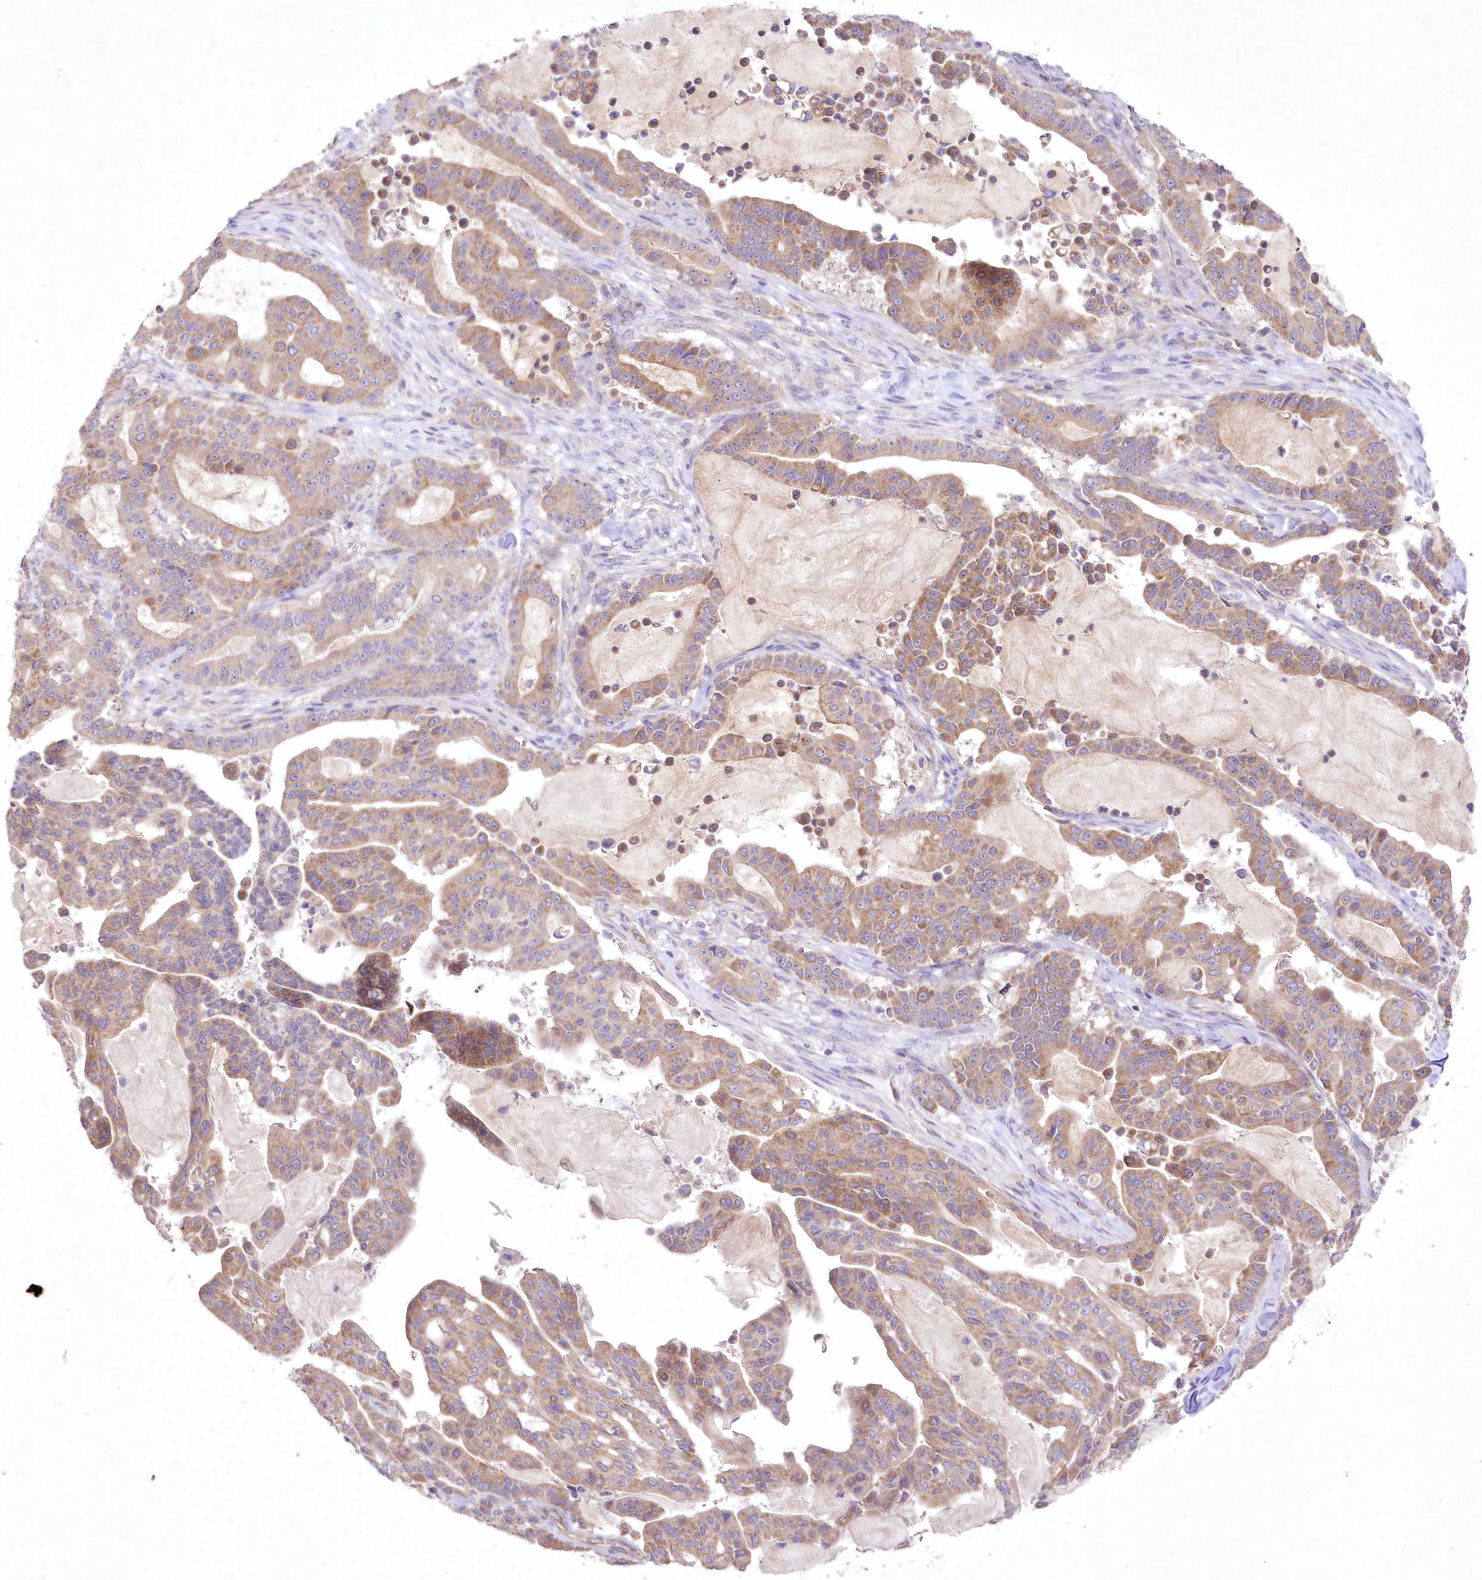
{"staining": {"intensity": "moderate", "quantity": "25%-75%", "location": "cytoplasmic/membranous"}, "tissue": "pancreatic cancer", "cell_type": "Tumor cells", "image_type": "cancer", "snomed": [{"axis": "morphology", "description": "Adenocarcinoma, NOS"}, {"axis": "topography", "description": "Pancreas"}], "caption": "Protein staining by immunohistochemistry reveals moderate cytoplasmic/membranous expression in approximately 25%-75% of tumor cells in pancreatic adenocarcinoma. The staining was performed using DAB to visualize the protein expression in brown, while the nuclei were stained in blue with hematoxylin (Magnification: 20x).", "gene": "ITSN2", "patient": {"sex": "male", "age": 63}}